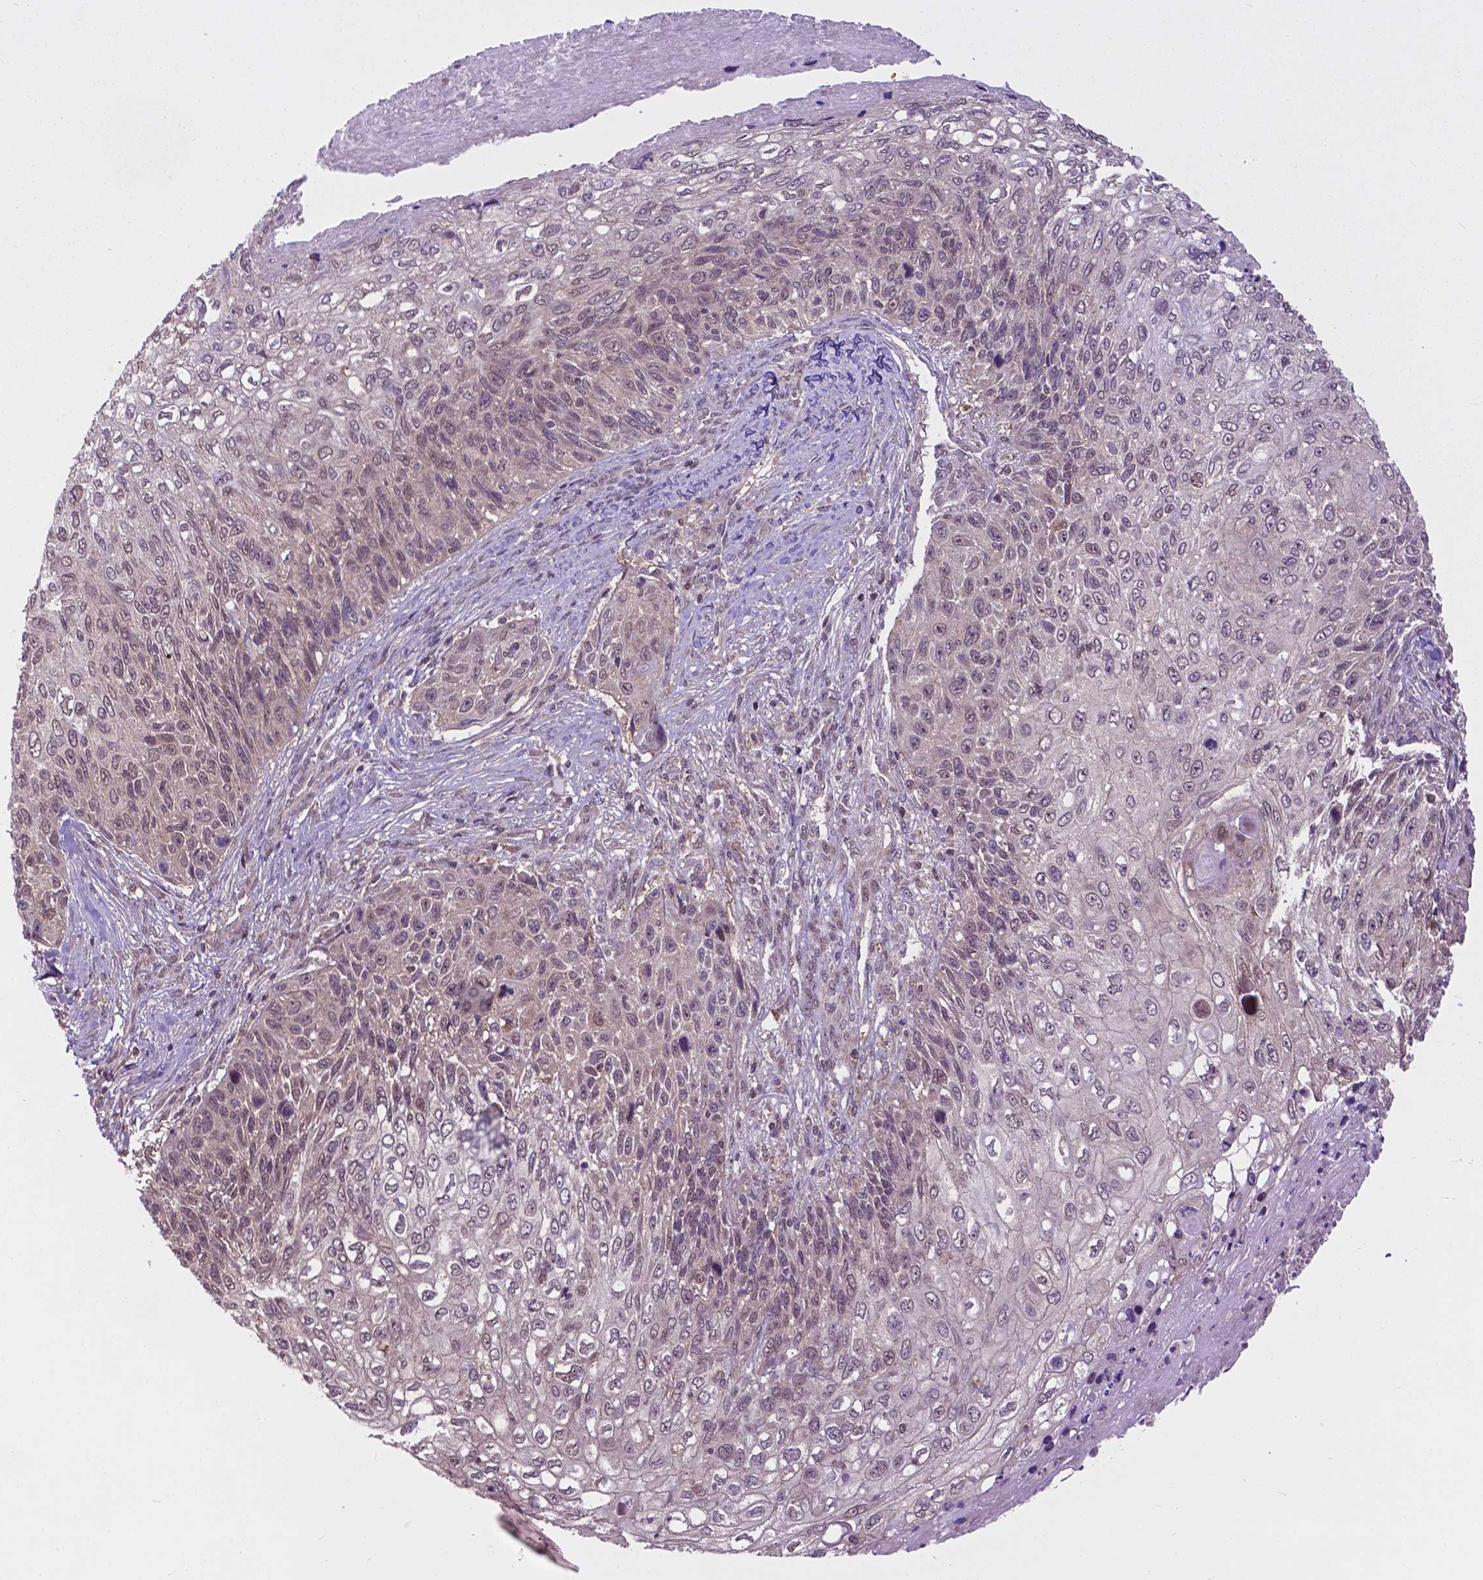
{"staining": {"intensity": "weak", "quantity": "<25%", "location": "nuclear"}, "tissue": "skin cancer", "cell_type": "Tumor cells", "image_type": "cancer", "snomed": [{"axis": "morphology", "description": "Squamous cell carcinoma, NOS"}, {"axis": "topography", "description": "Skin"}], "caption": "DAB (3,3'-diaminobenzidine) immunohistochemical staining of squamous cell carcinoma (skin) exhibits no significant positivity in tumor cells.", "gene": "OTUB1", "patient": {"sex": "male", "age": 92}}